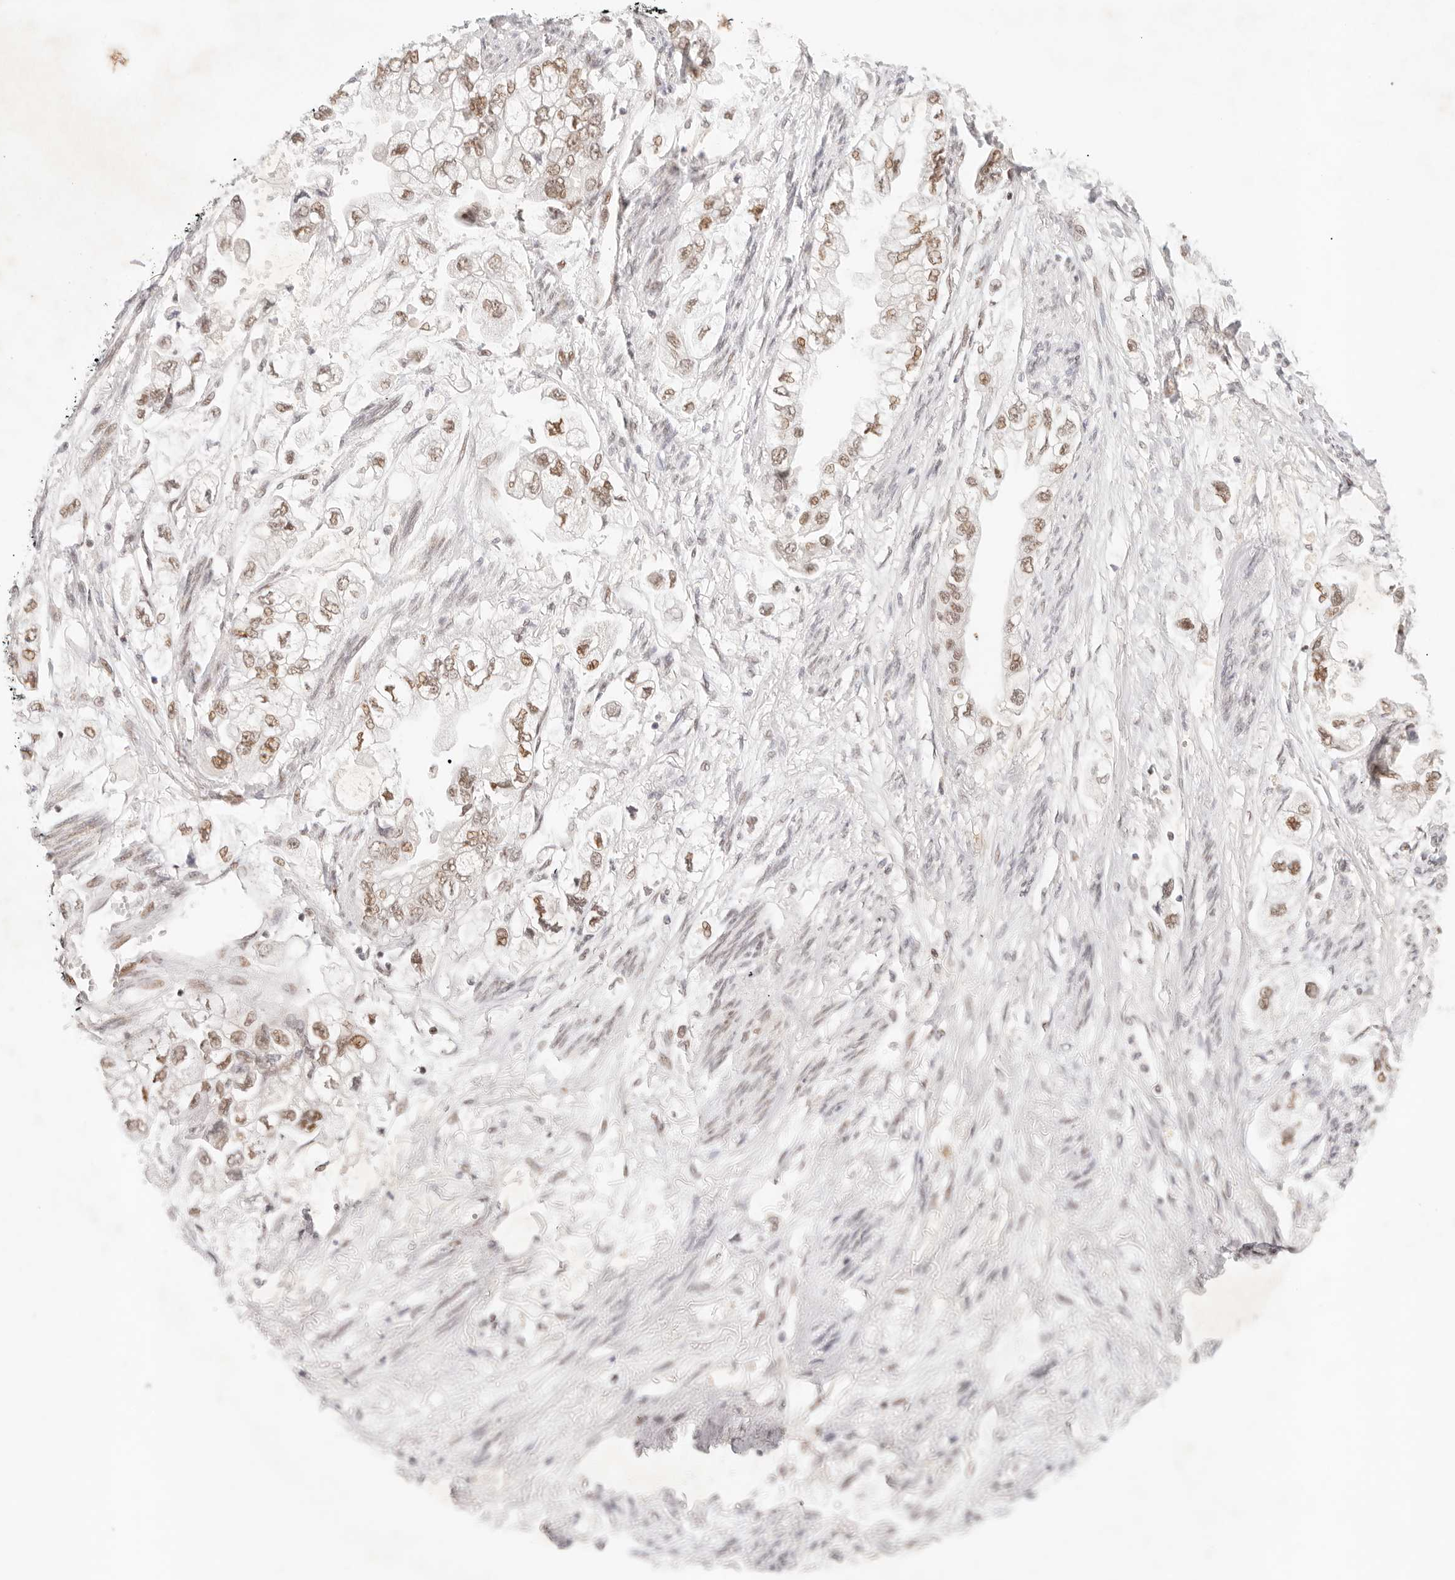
{"staining": {"intensity": "moderate", "quantity": ">75%", "location": "nuclear"}, "tissue": "stomach cancer", "cell_type": "Tumor cells", "image_type": "cancer", "snomed": [{"axis": "morphology", "description": "Adenocarcinoma, NOS"}, {"axis": "topography", "description": "Stomach"}], "caption": "Tumor cells display medium levels of moderate nuclear staining in about >75% of cells in stomach adenocarcinoma.", "gene": "HOXC5", "patient": {"sex": "male", "age": 62}}